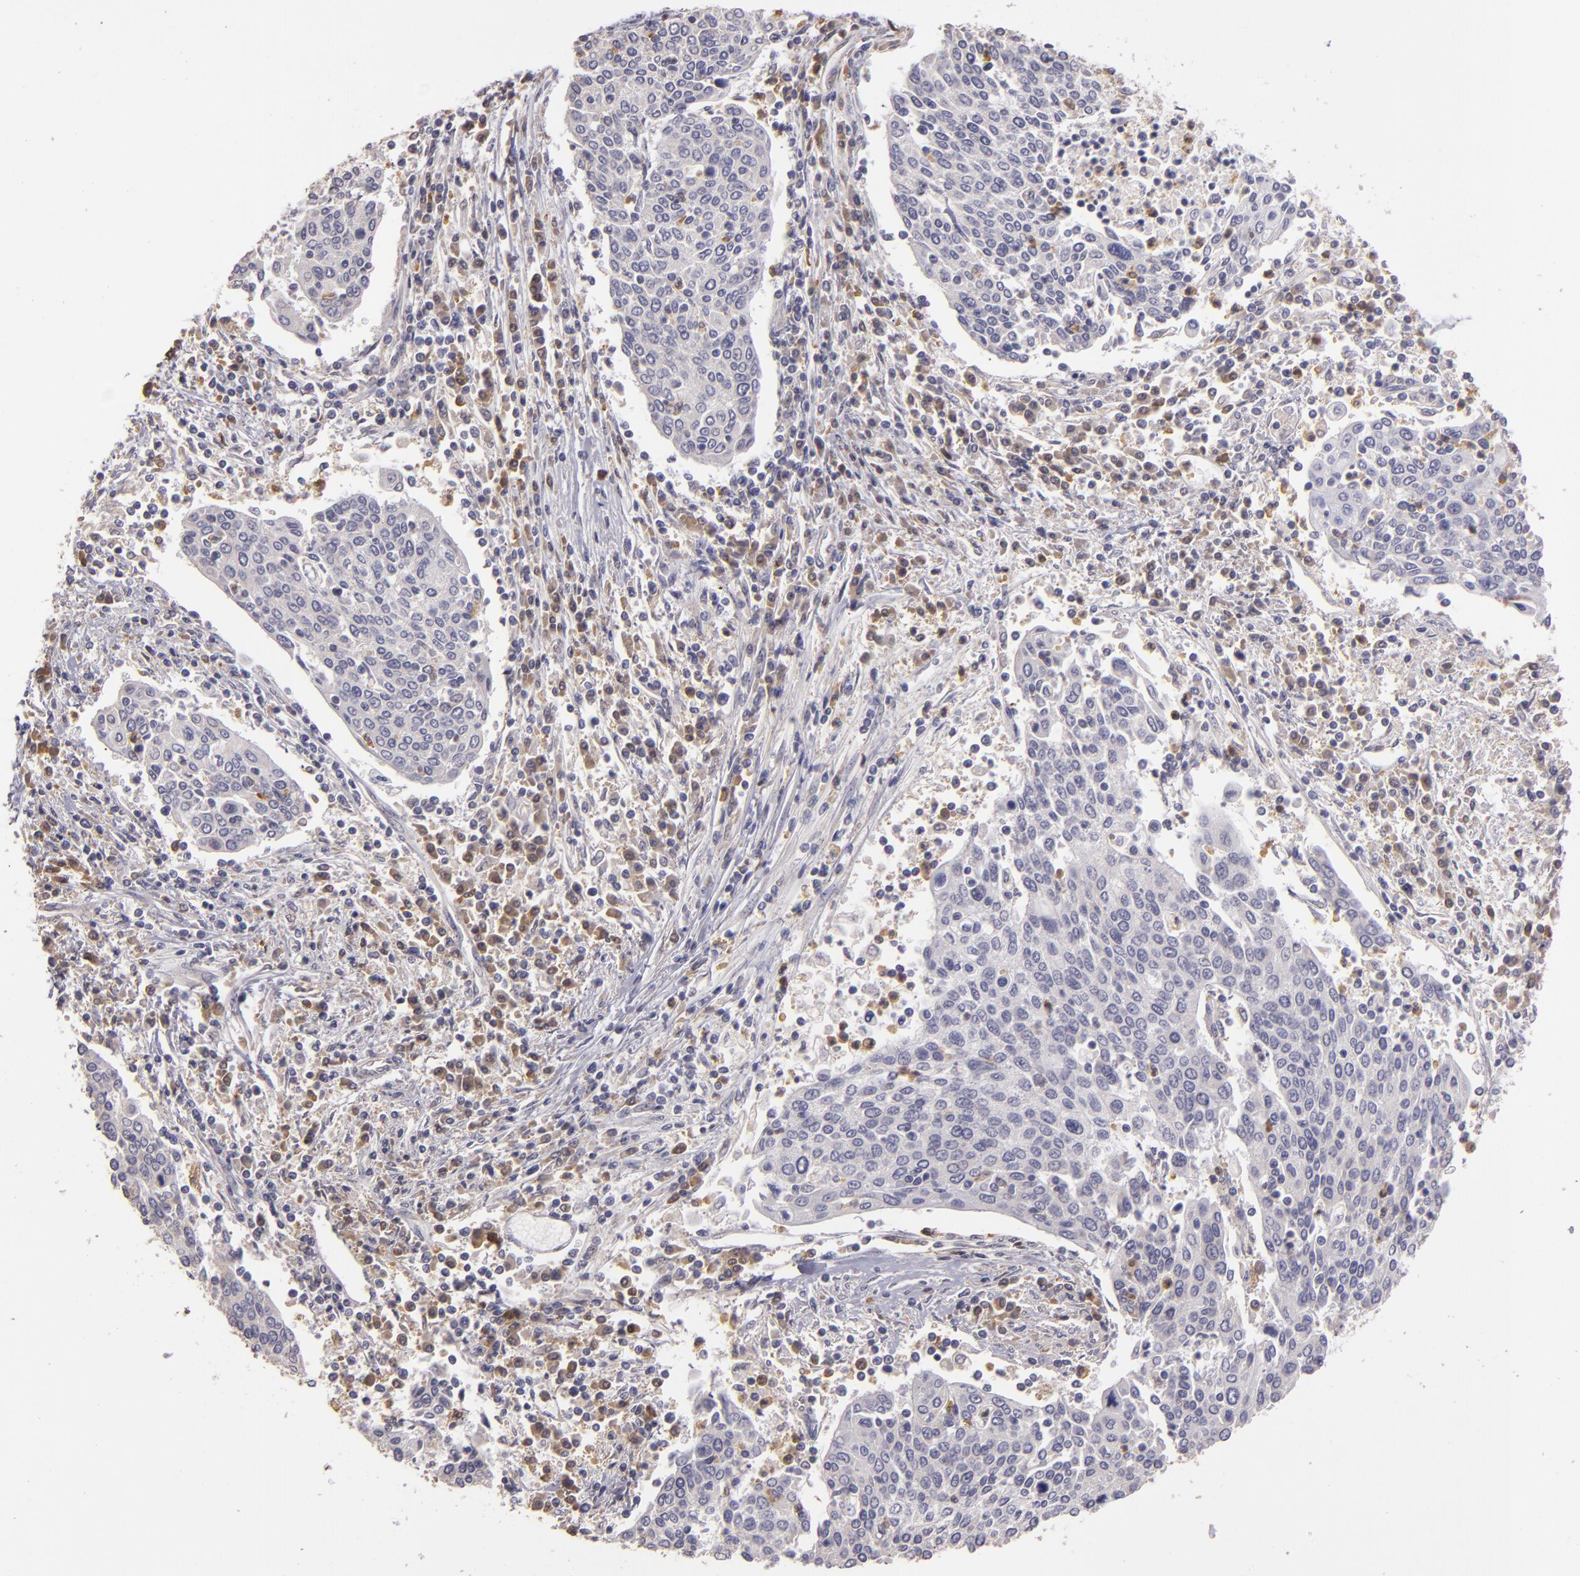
{"staining": {"intensity": "negative", "quantity": "none", "location": "none"}, "tissue": "cervical cancer", "cell_type": "Tumor cells", "image_type": "cancer", "snomed": [{"axis": "morphology", "description": "Squamous cell carcinoma, NOS"}, {"axis": "topography", "description": "Cervix"}], "caption": "Human cervical squamous cell carcinoma stained for a protein using IHC demonstrates no staining in tumor cells.", "gene": "FHIT", "patient": {"sex": "female", "age": 40}}